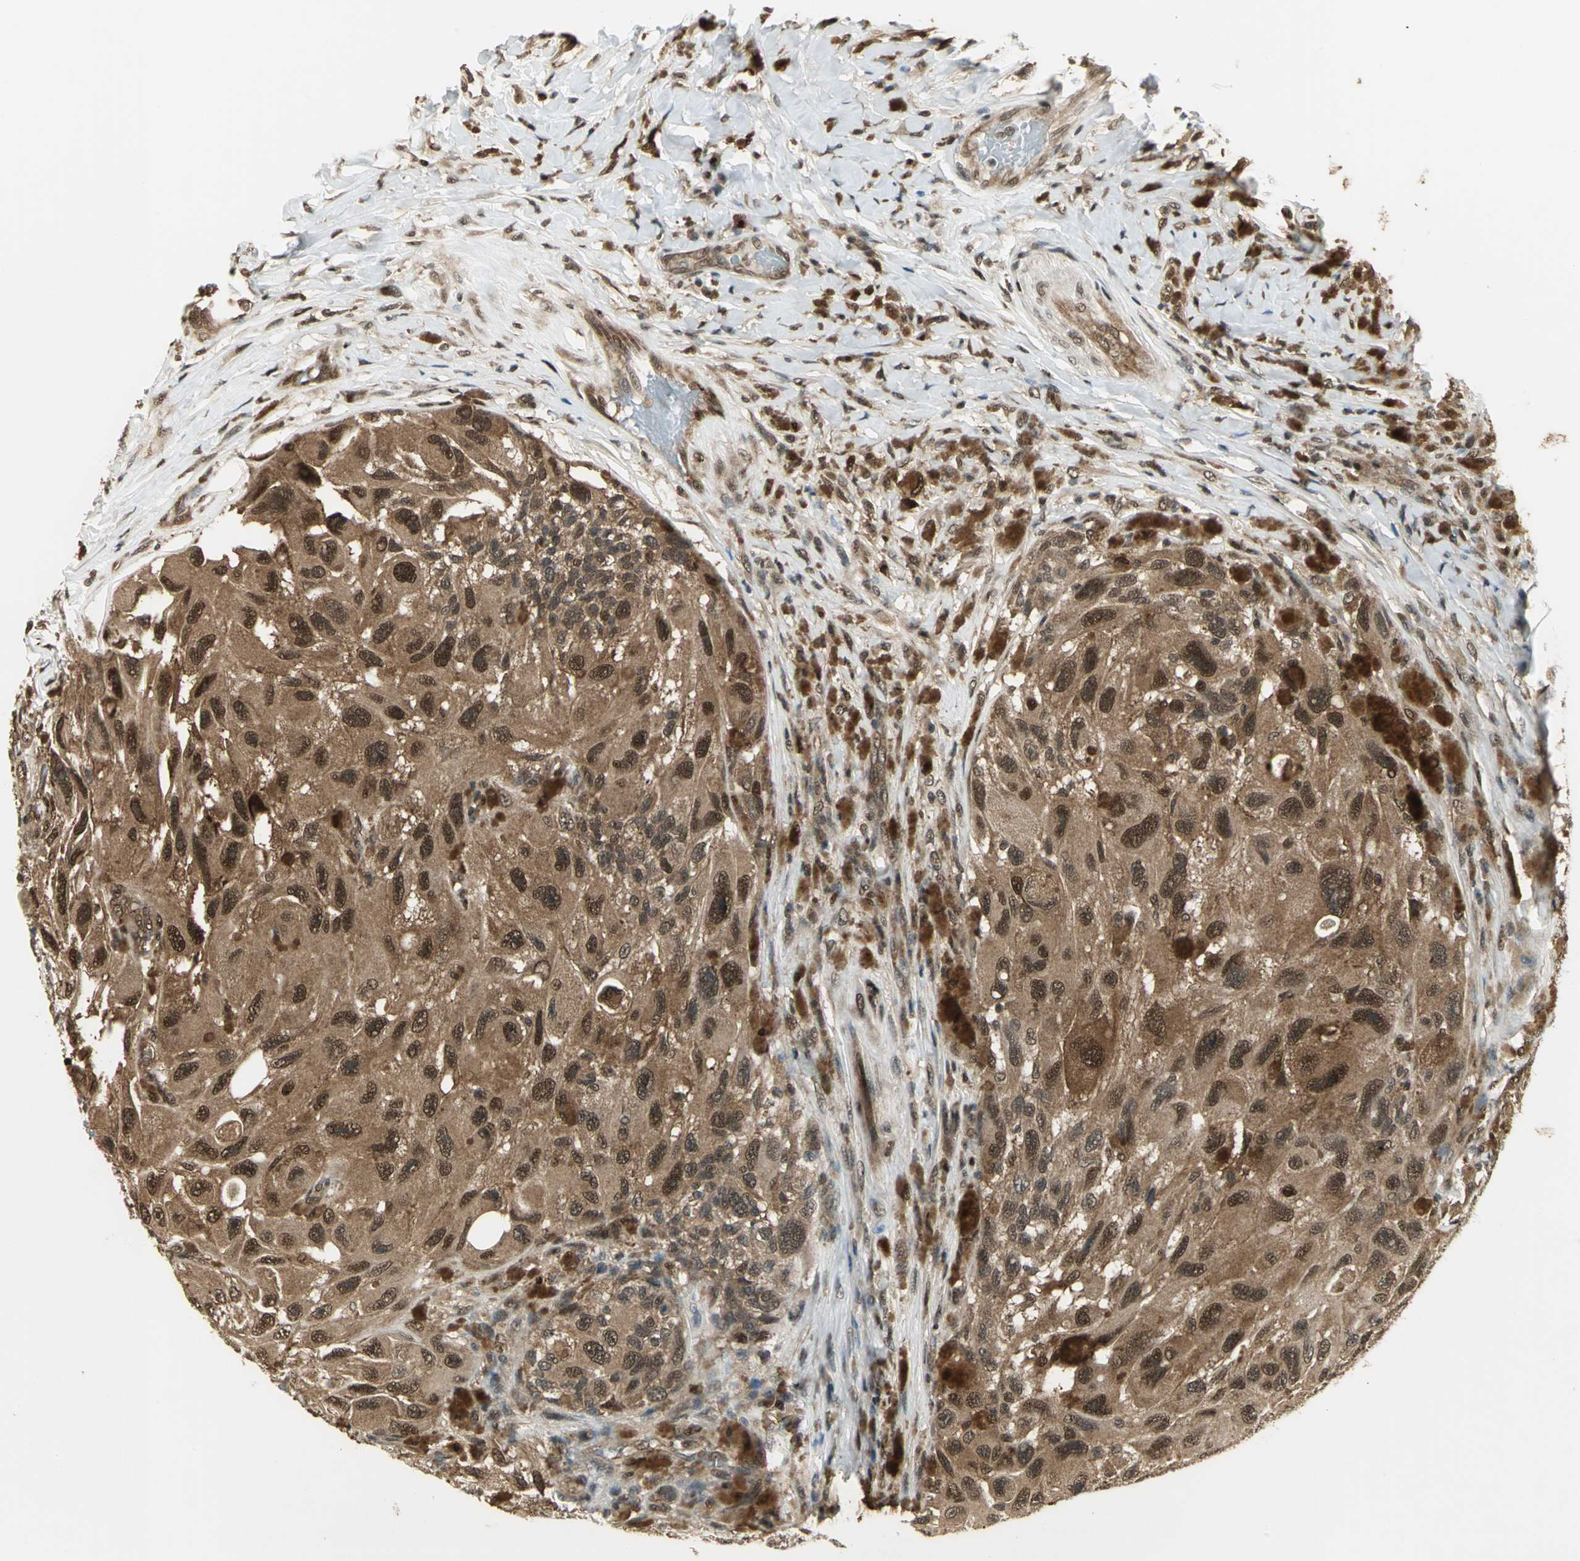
{"staining": {"intensity": "strong", "quantity": ">75%", "location": "cytoplasmic/membranous,nuclear"}, "tissue": "melanoma", "cell_type": "Tumor cells", "image_type": "cancer", "snomed": [{"axis": "morphology", "description": "Malignant melanoma, NOS"}, {"axis": "topography", "description": "Skin"}], "caption": "A high-resolution histopathology image shows IHC staining of melanoma, which shows strong cytoplasmic/membranous and nuclear staining in approximately >75% of tumor cells.", "gene": "PSMC3", "patient": {"sex": "female", "age": 73}}